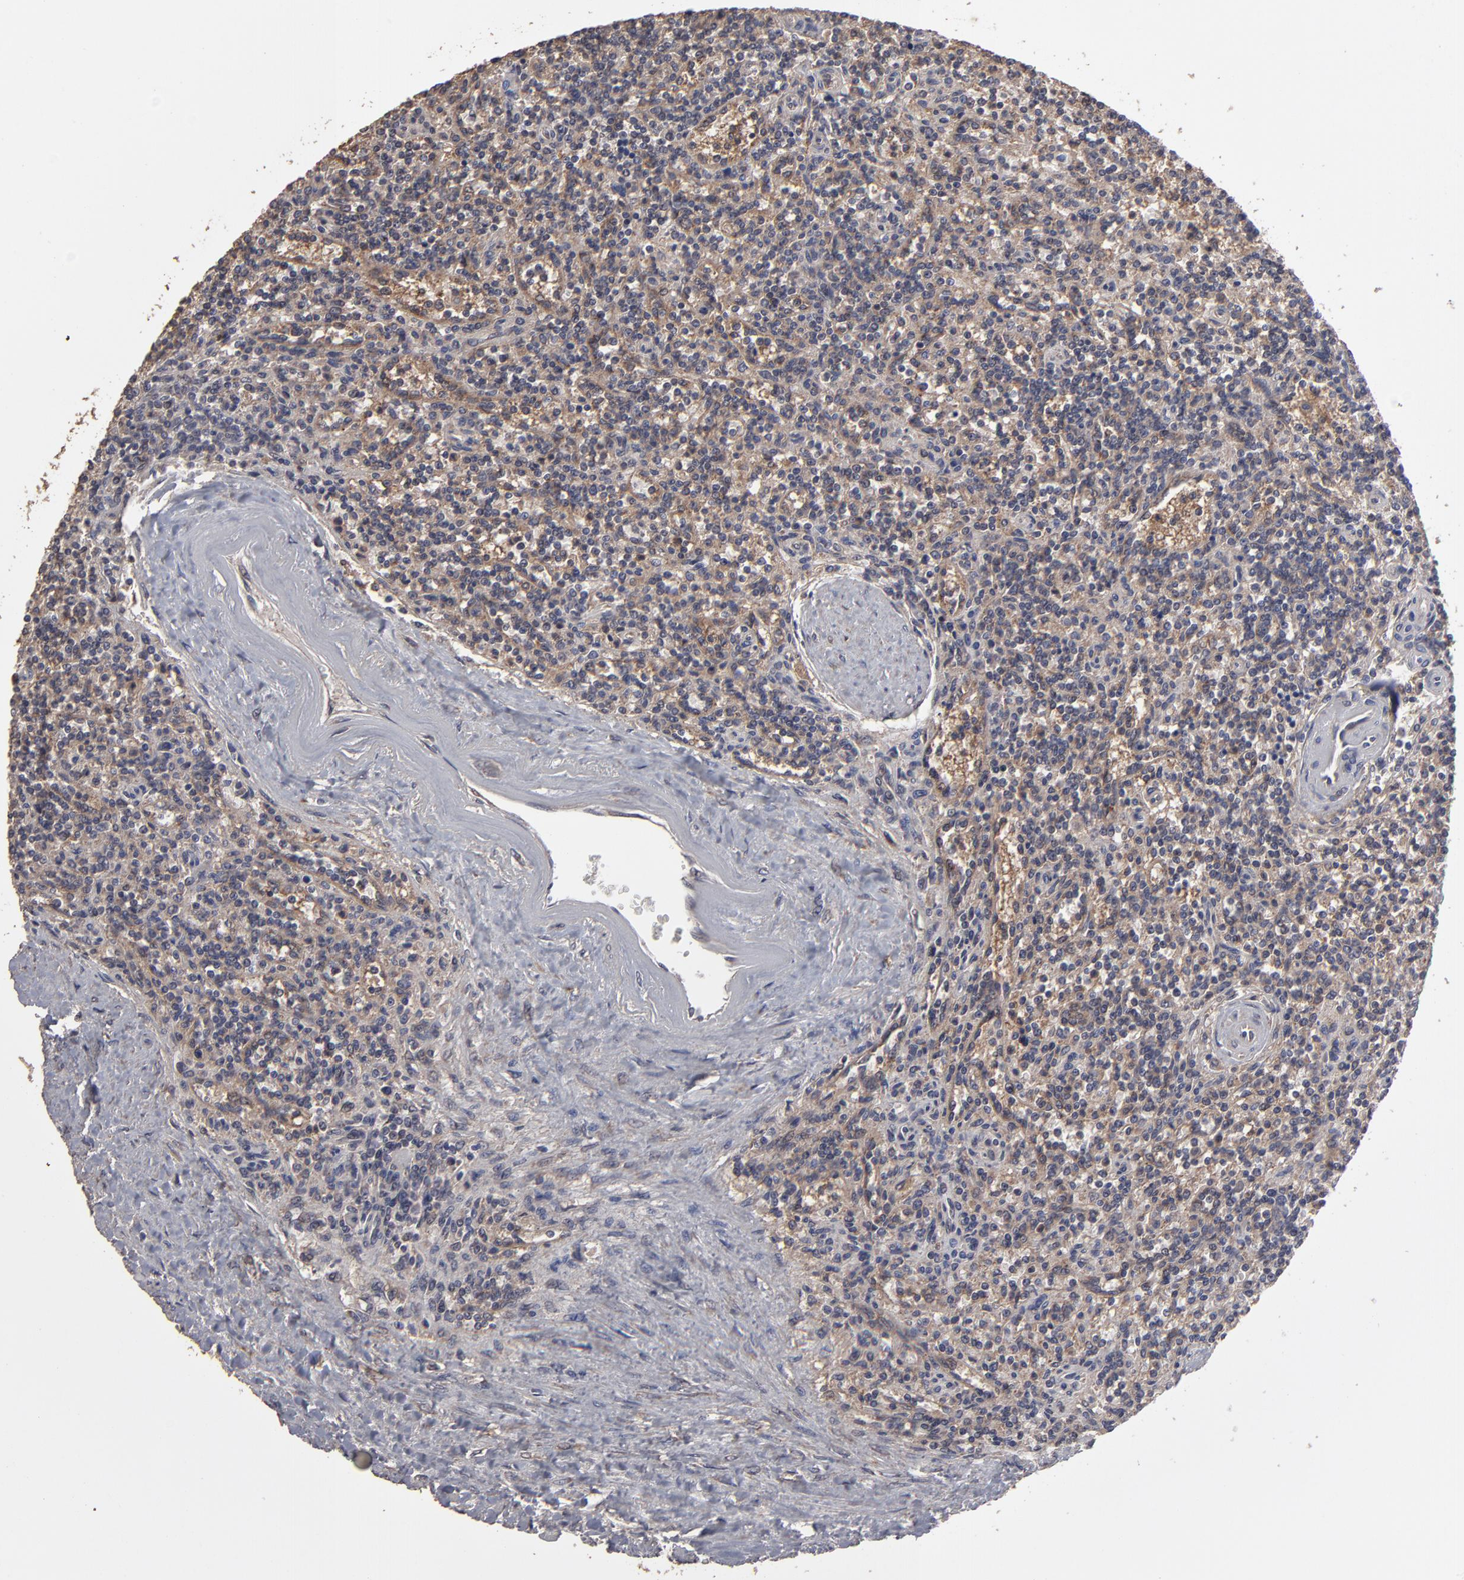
{"staining": {"intensity": "negative", "quantity": "none", "location": "none"}, "tissue": "lymphoma", "cell_type": "Tumor cells", "image_type": "cancer", "snomed": [{"axis": "morphology", "description": "Malignant lymphoma, non-Hodgkin's type, Low grade"}, {"axis": "topography", "description": "Spleen"}], "caption": "Image shows no significant protein staining in tumor cells of lymphoma.", "gene": "MMP2", "patient": {"sex": "male", "age": 73}}